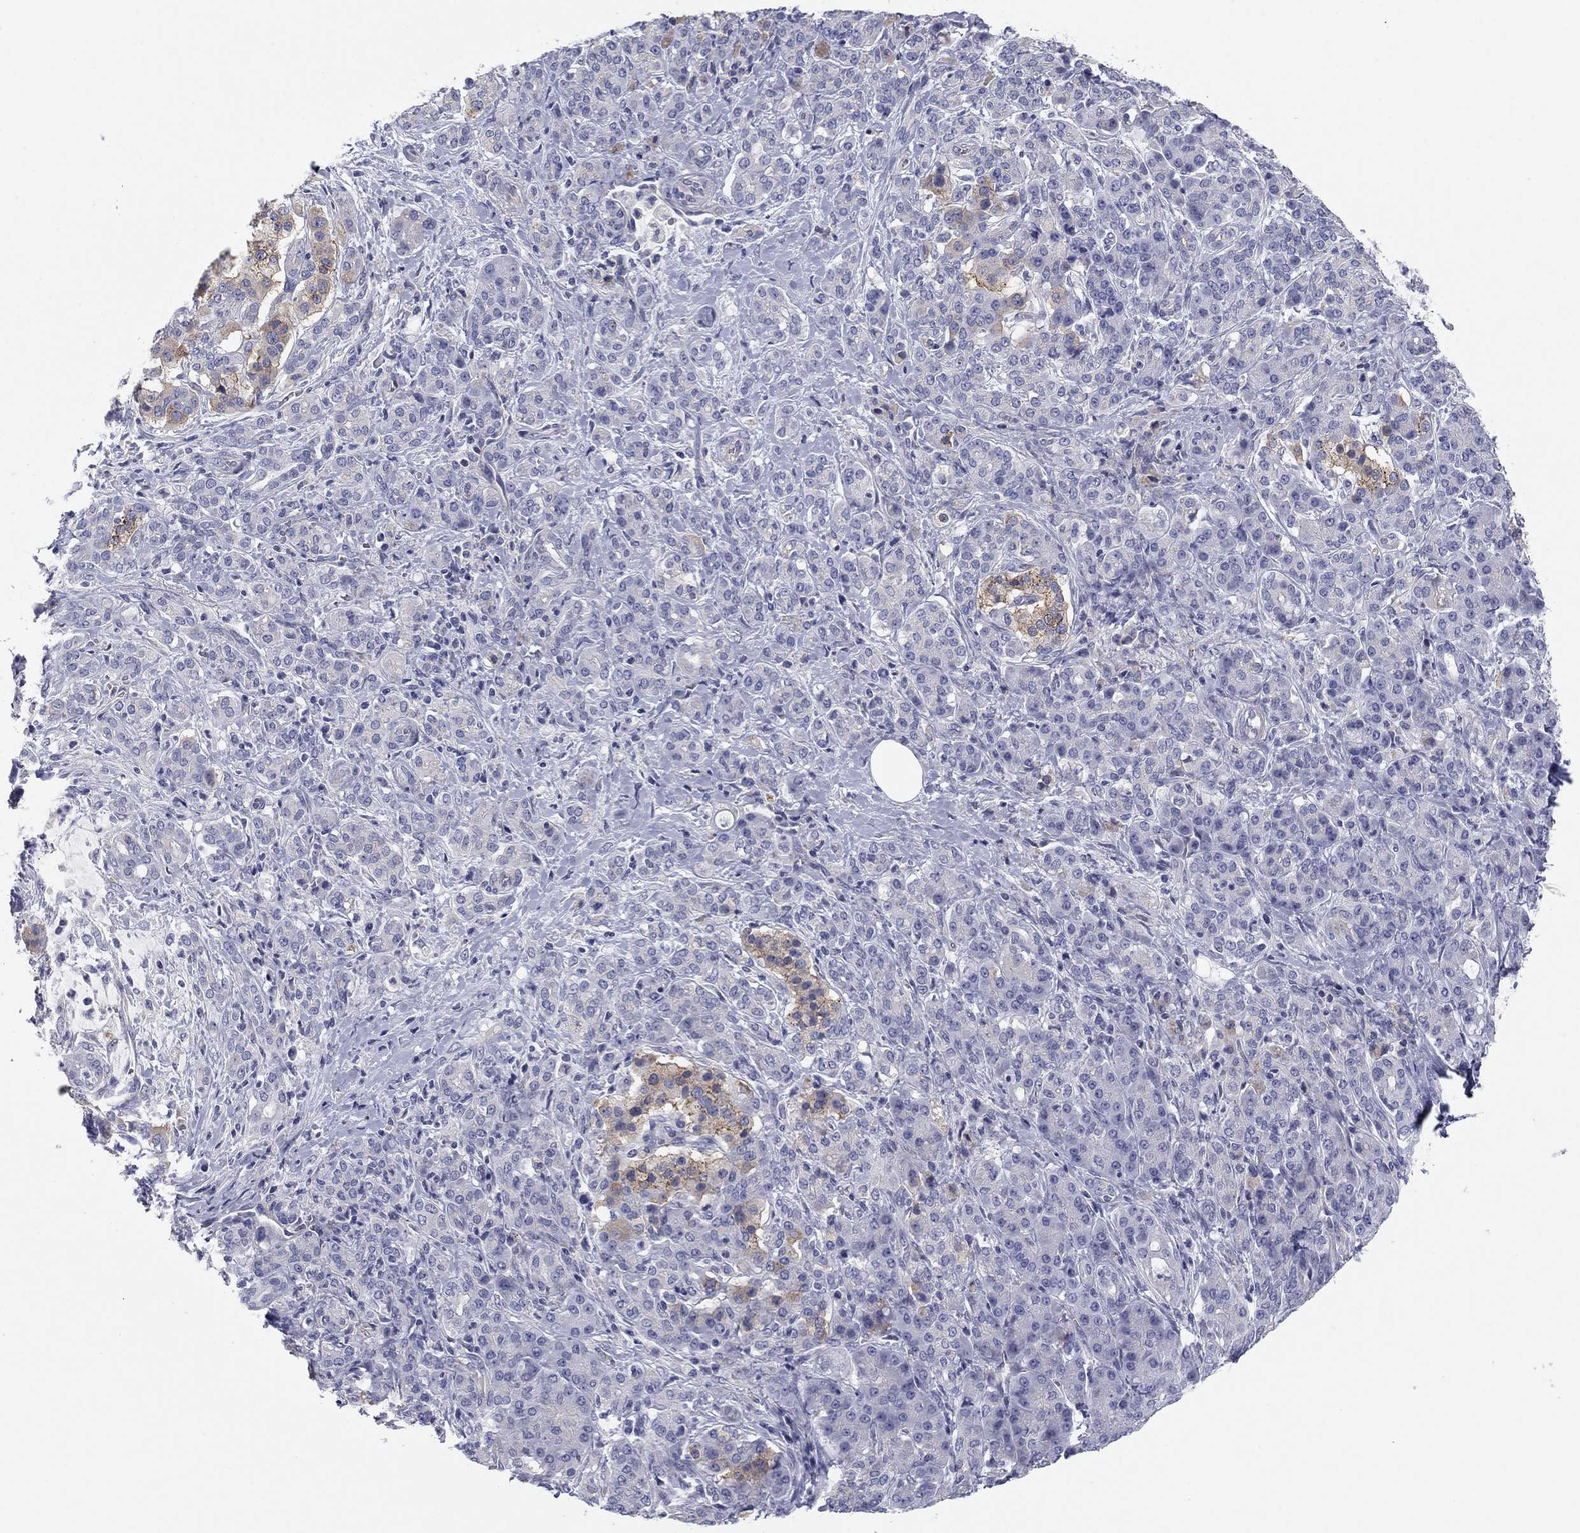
{"staining": {"intensity": "strong", "quantity": "<25%", "location": "cytoplasmic/membranous"}, "tissue": "pancreatic cancer", "cell_type": "Tumor cells", "image_type": "cancer", "snomed": [{"axis": "morphology", "description": "Normal tissue, NOS"}, {"axis": "morphology", "description": "Inflammation, NOS"}, {"axis": "morphology", "description": "Adenocarcinoma, NOS"}, {"axis": "topography", "description": "Pancreas"}], "caption": "This micrograph exhibits immunohistochemistry staining of human pancreatic cancer, with medium strong cytoplasmic/membranous expression in approximately <25% of tumor cells.", "gene": "SEPTIN3", "patient": {"sex": "male", "age": 57}}